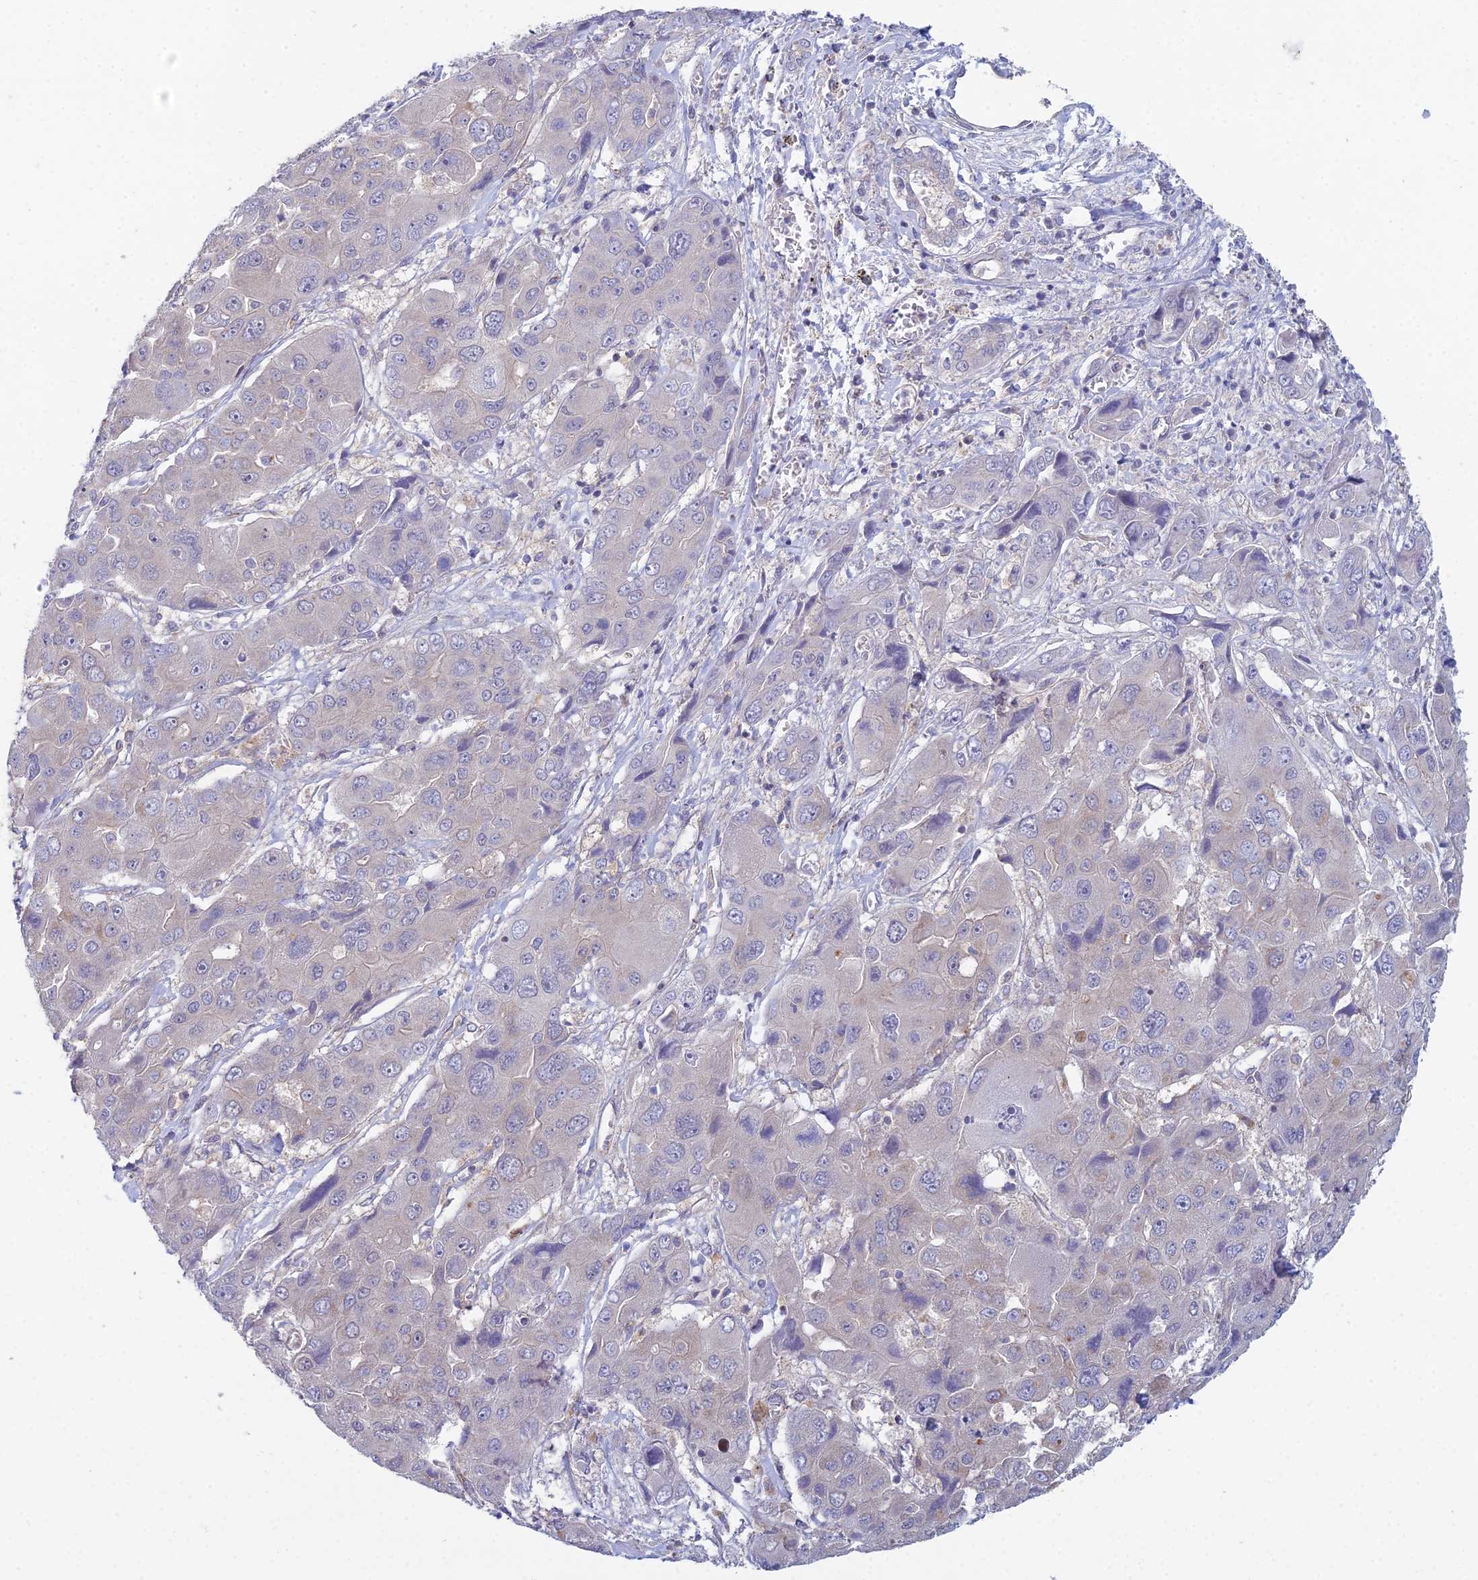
{"staining": {"intensity": "negative", "quantity": "none", "location": "none"}, "tissue": "liver cancer", "cell_type": "Tumor cells", "image_type": "cancer", "snomed": [{"axis": "morphology", "description": "Cholangiocarcinoma"}, {"axis": "topography", "description": "Liver"}], "caption": "DAB (3,3'-diaminobenzidine) immunohistochemical staining of human liver cancer displays no significant staining in tumor cells.", "gene": "METTL26", "patient": {"sex": "male", "age": 67}}